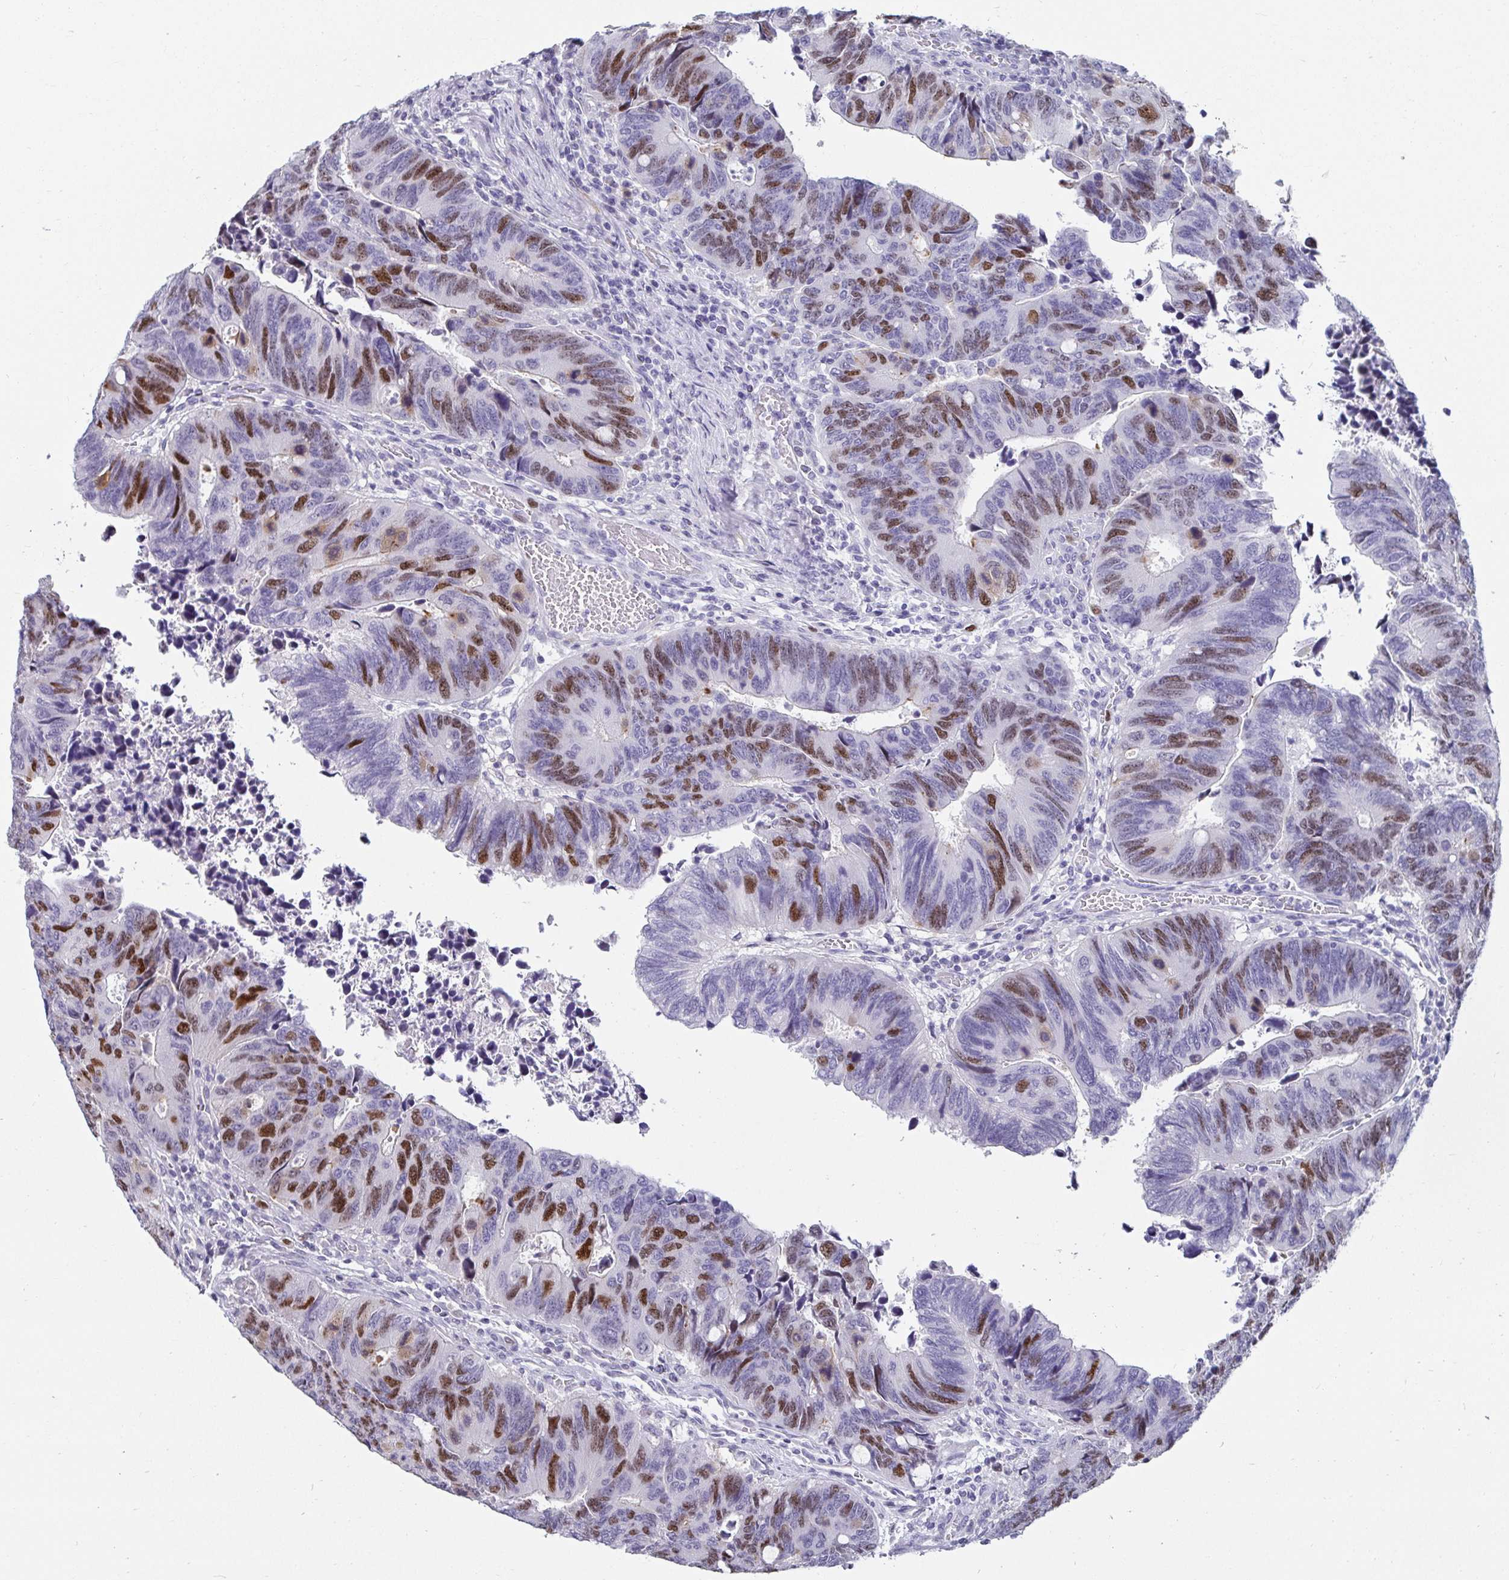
{"staining": {"intensity": "moderate", "quantity": "25%-75%", "location": "nuclear"}, "tissue": "colorectal cancer", "cell_type": "Tumor cells", "image_type": "cancer", "snomed": [{"axis": "morphology", "description": "Adenocarcinoma, NOS"}, {"axis": "topography", "description": "Colon"}], "caption": "Immunohistochemical staining of human colorectal cancer exhibits medium levels of moderate nuclear expression in approximately 25%-75% of tumor cells.", "gene": "ANLN", "patient": {"sex": "male", "age": 87}}